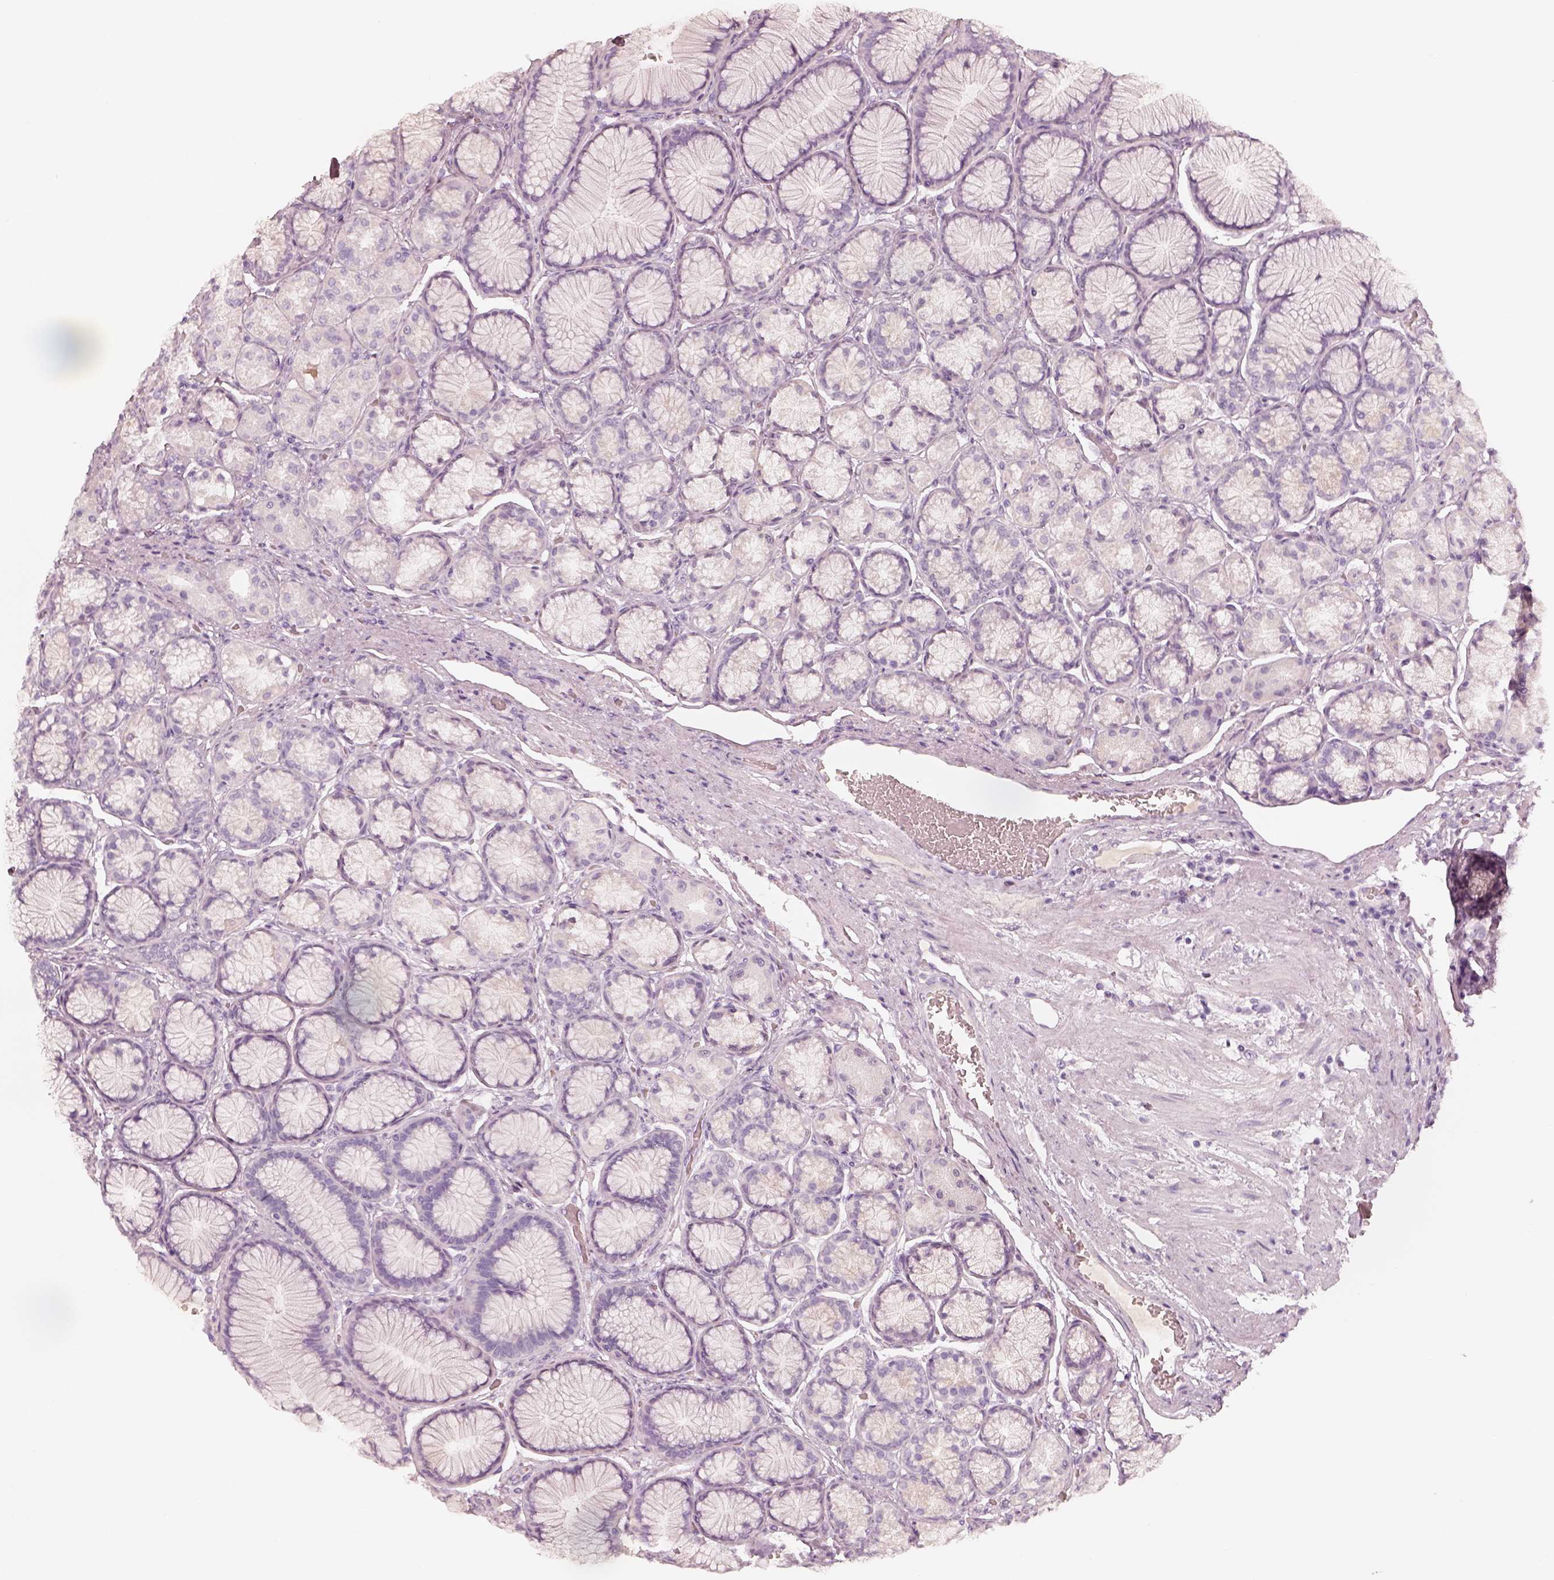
{"staining": {"intensity": "negative", "quantity": "none", "location": "none"}, "tissue": "stomach", "cell_type": "Glandular cells", "image_type": "normal", "snomed": [{"axis": "morphology", "description": "Normal tissue, NOS"}, {"axis": "morphology", "description": "Adenocarcinoma, NOS"}, {"axis": "morphology", "description": "Adenocarcinoma, High grade"}, {"axis": "topography", "description": "Stomach, upper"}, {"axis": "topography", "description": "Stomach"}], "caption": "The IHC photomicrograph has no significant staining in glandular cells of stomach. The staining was performed using DAB (3,3'-diaminobenzidine) to visualize the protein expression in brown, while the nuclei were stained in blue with hematoxylin (Magnification: 20x).", "gene": "KRT82", "patient": {"sex": "female", "age": 65}}